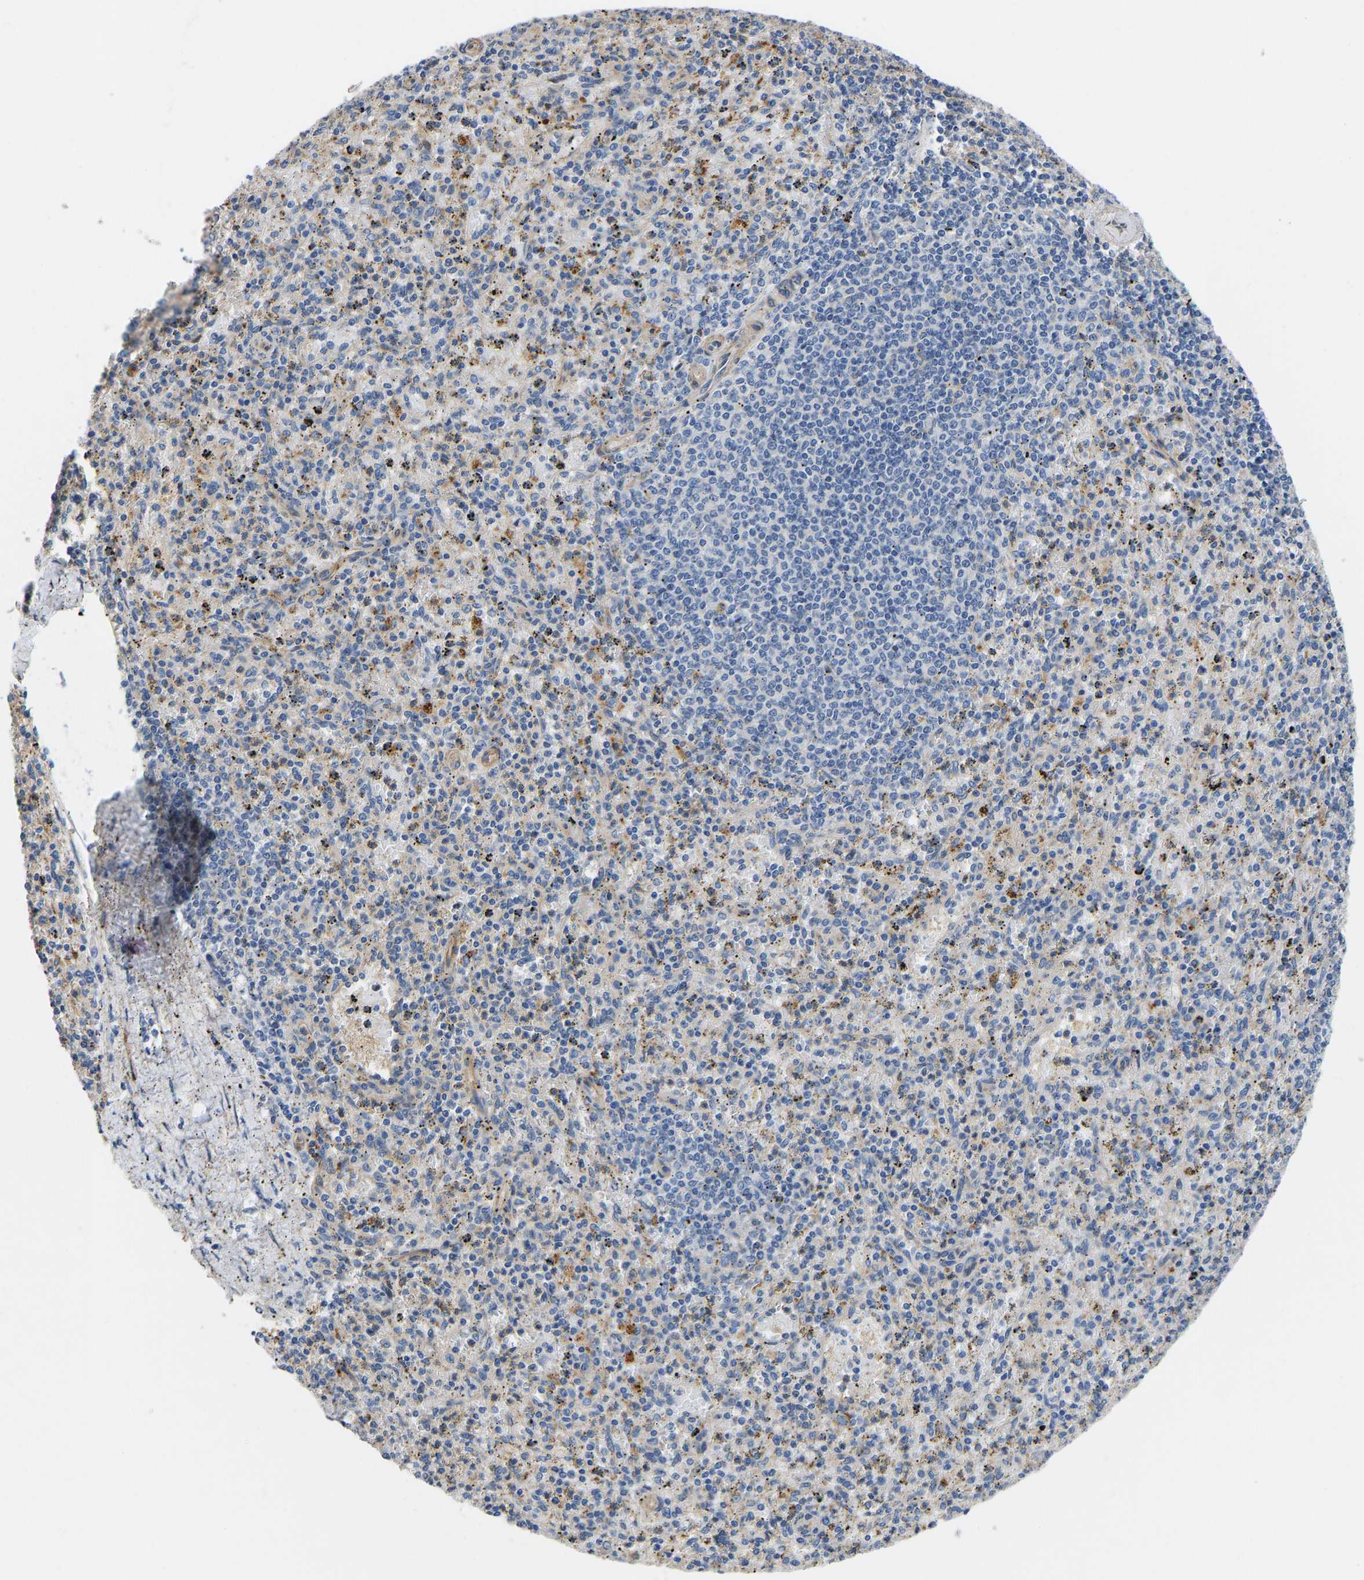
{"staining": {"intensity": "moderate", "quantity": "<25%", "location": "cytoplasmic/membranous"}, "tissue": "spleen", "cell_type": "Cells in red pulp", "image_type": "normal", "snomed": [{"axis": "morphology", "description": "Normal tissue, NOS"}, {"axis": "topography", "description": "Spleen"}], "caption": "Immunohistochemistry of benign spleen displays low levels of moderate cytoplasmic/membranous expression in approximately <25% of cells in red pulp. (brown staining indicates protein expression, while blue staining denotes nuclei).", "gene": "ELMO2", "patient": {"sex": "male", "age": 72}}